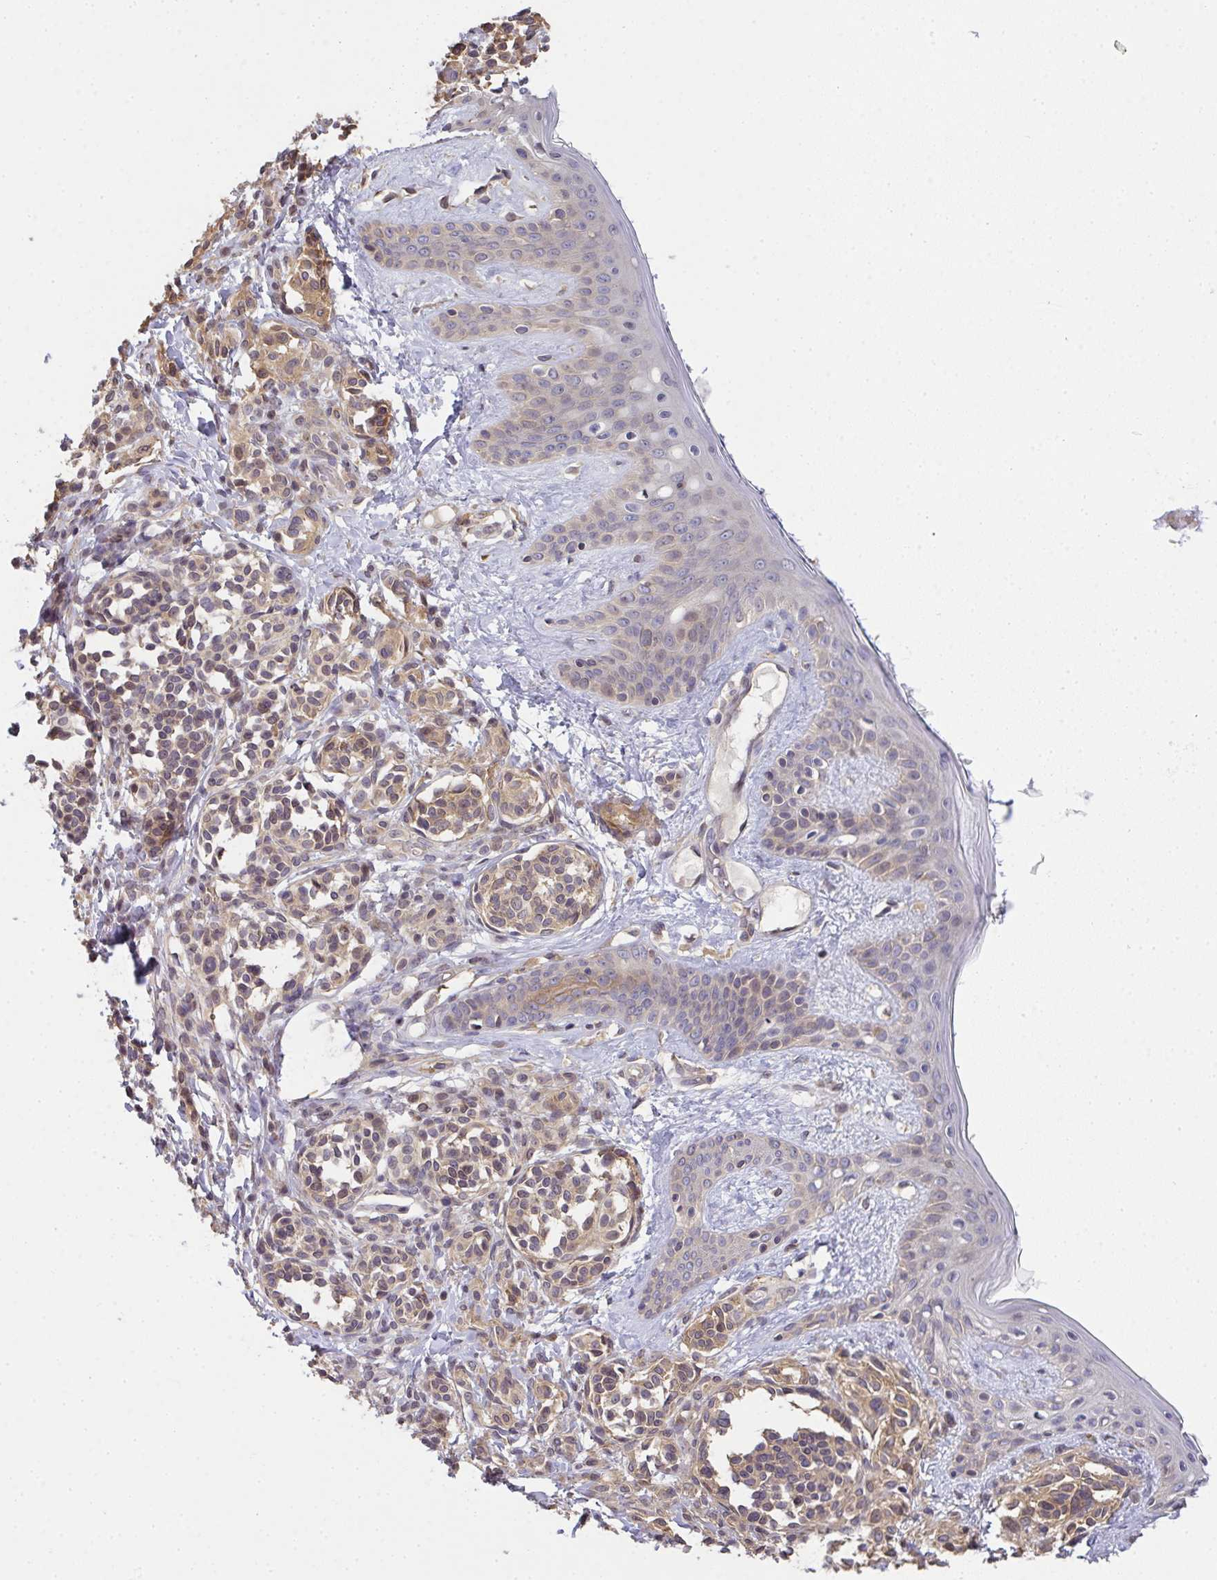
{"staining": {"intensity": "moderate", "quantity": ">75%", "location": "cytoplasmic/membranous"}, "tissue": "skin", "cell_type": "Fibroblasts", "image_type": "normal", "snomed": [{"axis": "morphology", "description": "Normal tissue, NOS"}, {"axis": "topography", "description": "Skin"}], "caption": "Brown immunohistochemical staining in normal human skin displays moderate cytoplasmic/membranous positivity in about >75% of fibroblasts. Nuclei are stained in blue.", "gene": "EEF1AKMT1", "patient": {"sex": "male", "age": 16}}